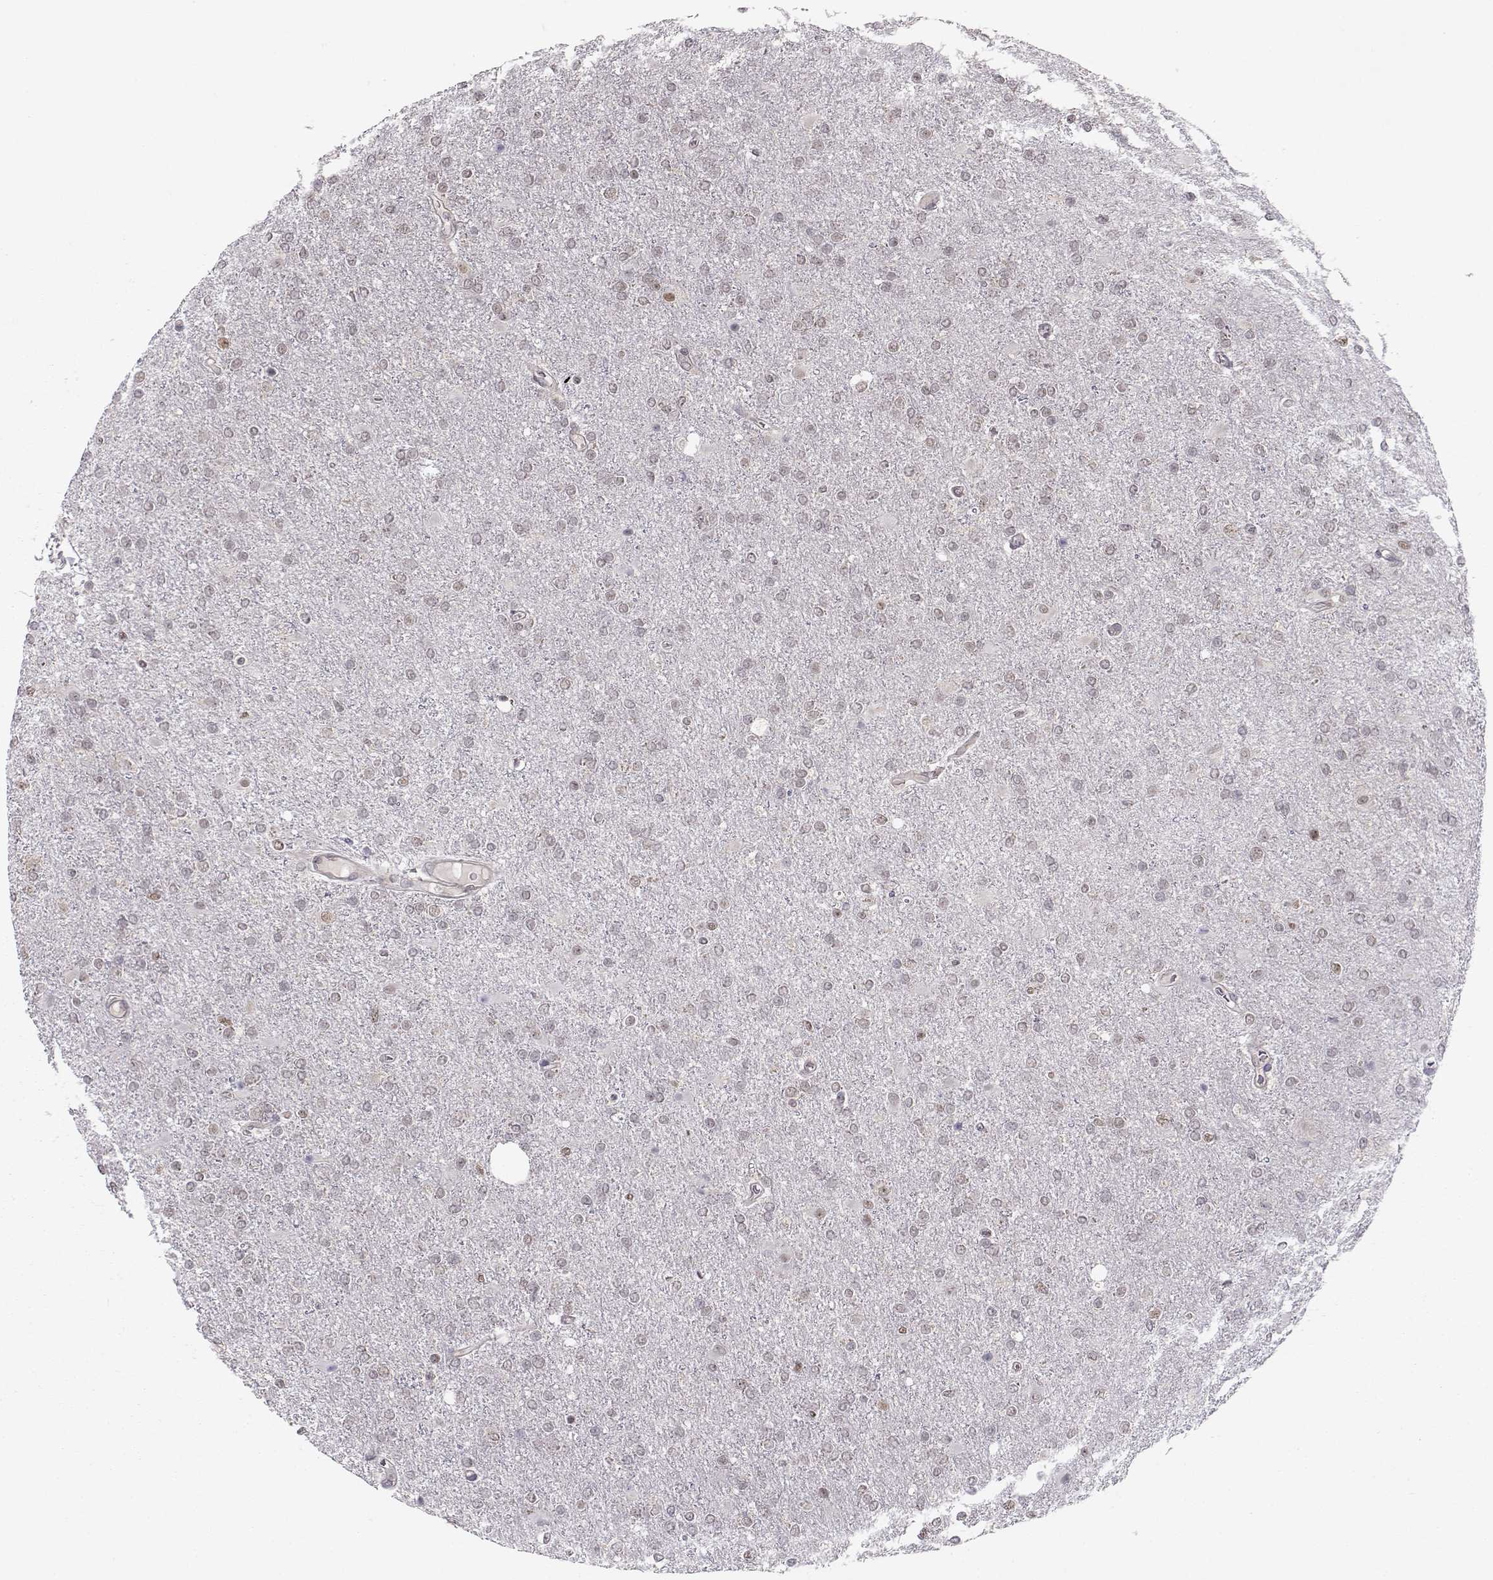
{"staining": {"intensity": "negative", "quantity": "none", "location": "none"}, "tissue": "glioma", "cell_type": "Tumor cells", "image_type": "cancer", "snomed": [{"axis": "morphology", "description": "Glioma, malignant, High grade"}, {"axis": "topography", "description": "Cerebral cortex"}], "caption": "This is an immunohistochemistry (IHC) histopathology image of human glioma. There is no expression in tumor cells.", "gene": "KIF13B", "patient": {"sex": "male", "age": 70}}